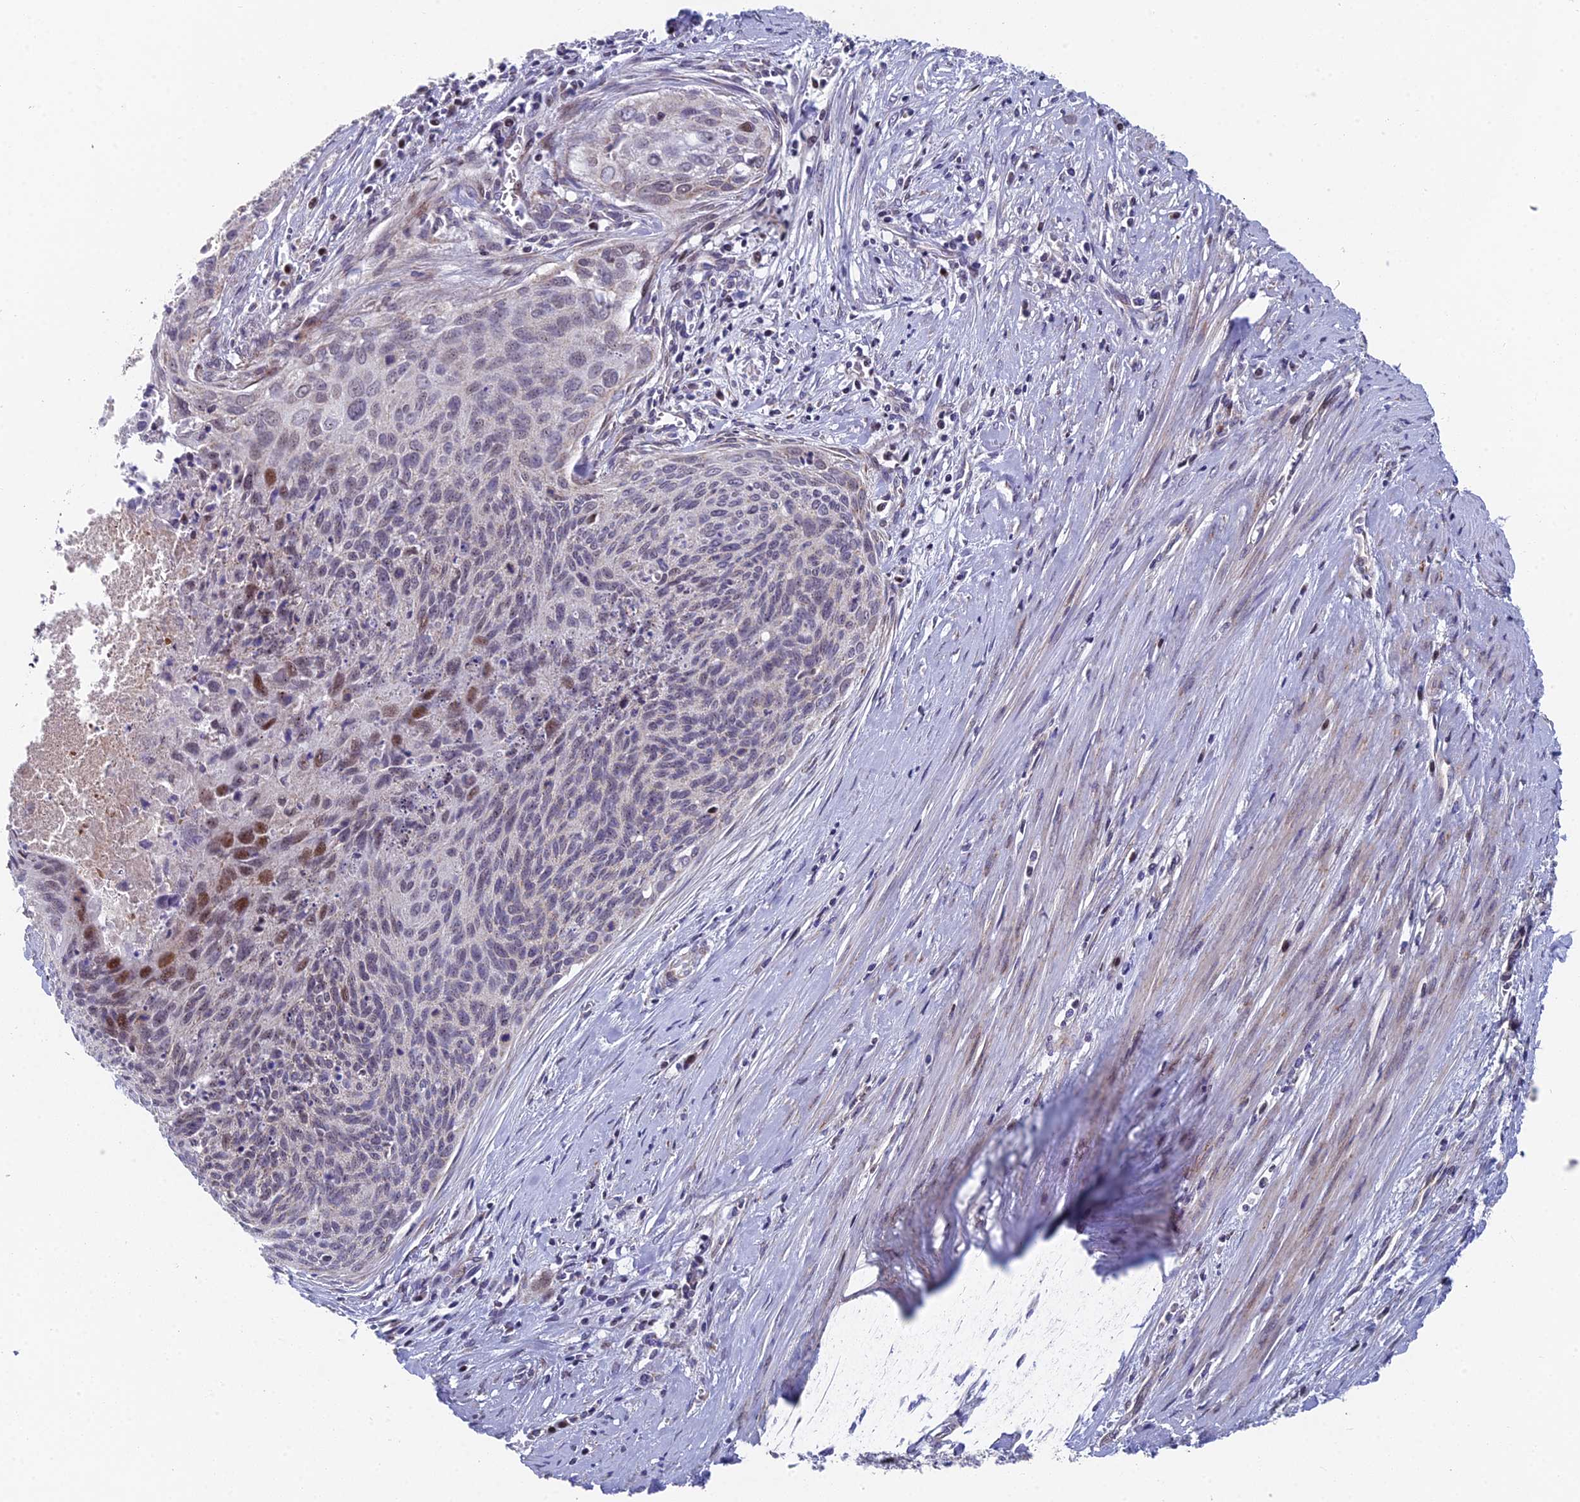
{"staining": {"intensity": "moderate", "quantity": "<25%", "location": "nuclear"}, "tissue": "cervical cancer", "cell_type": "Tumor cells", "image_type": "cancer", "snomed": [{"axis": "morphology", "description": "Squamous cell carcinoma, NOS"}, {"axis": "topography", "description": "Cervix"}], "caption": "DAB (3,3'-diaminobenzidine) immunohistochemical staining of cervical cancer shows moderate nuclear protein expression in approximately <25% of tumor cells.", "gene": "XKR9", "patient": {"sex": "female", "age": 55}}